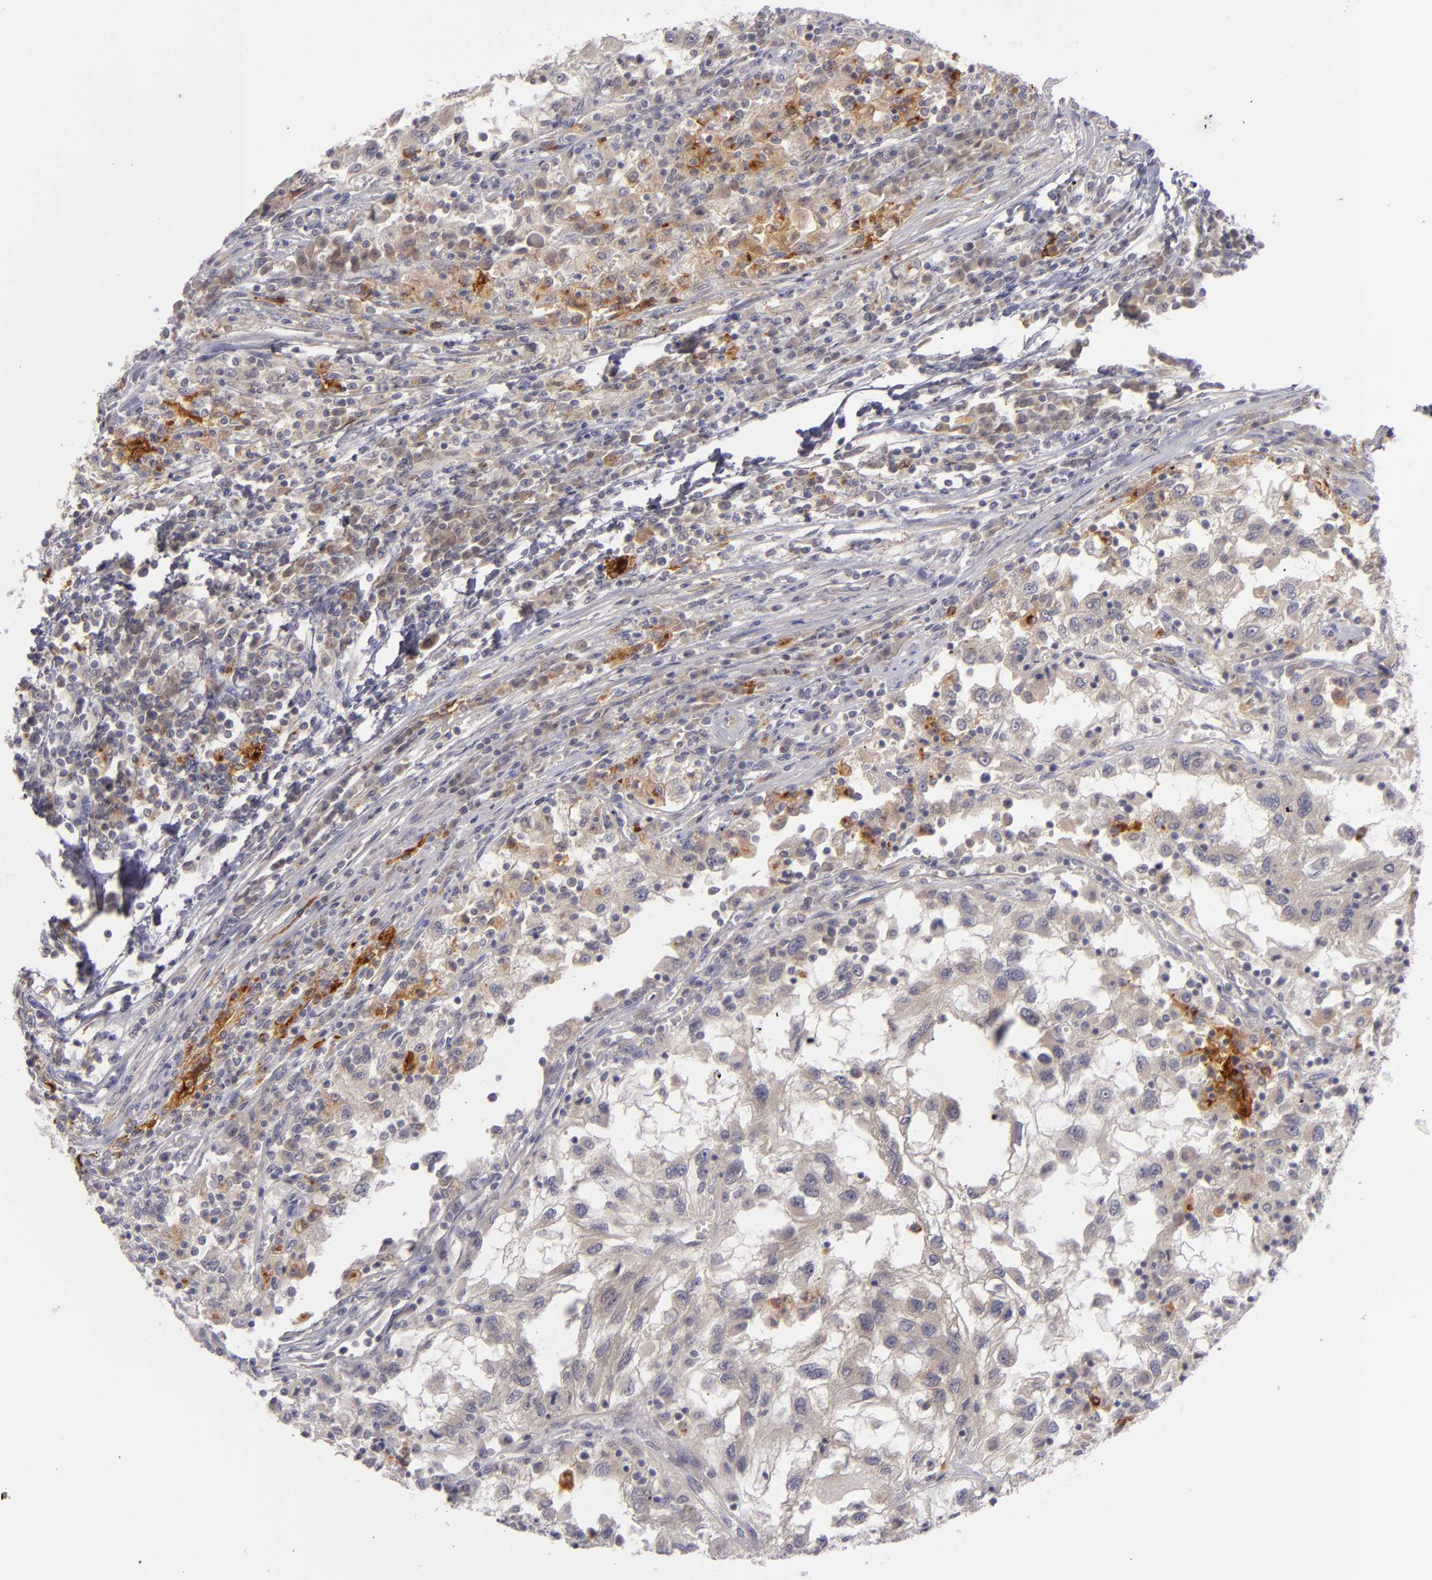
{"staining": {"intensity": "weak", "quantity": "<25%", "location": "cytoplasmic/membranous"}, "tissue": "renal cancer", "cell_type": "Tumor cells", "image_type": "cancer", "snomed": [{"axis": "morphology", "description": "Normal tissue, NOS"}, {"axis": "morphology", "description": "Adenocarcinoma, NOS"}, {"axis": "topography", "description": "Kidney"}], "caption": "Immunohistochemical staining of human renal adenocarcinoma demonstrates no significant expression in tumor cells.", "gene": "CD83", "patient": {"sex": "male", "age": 71}}